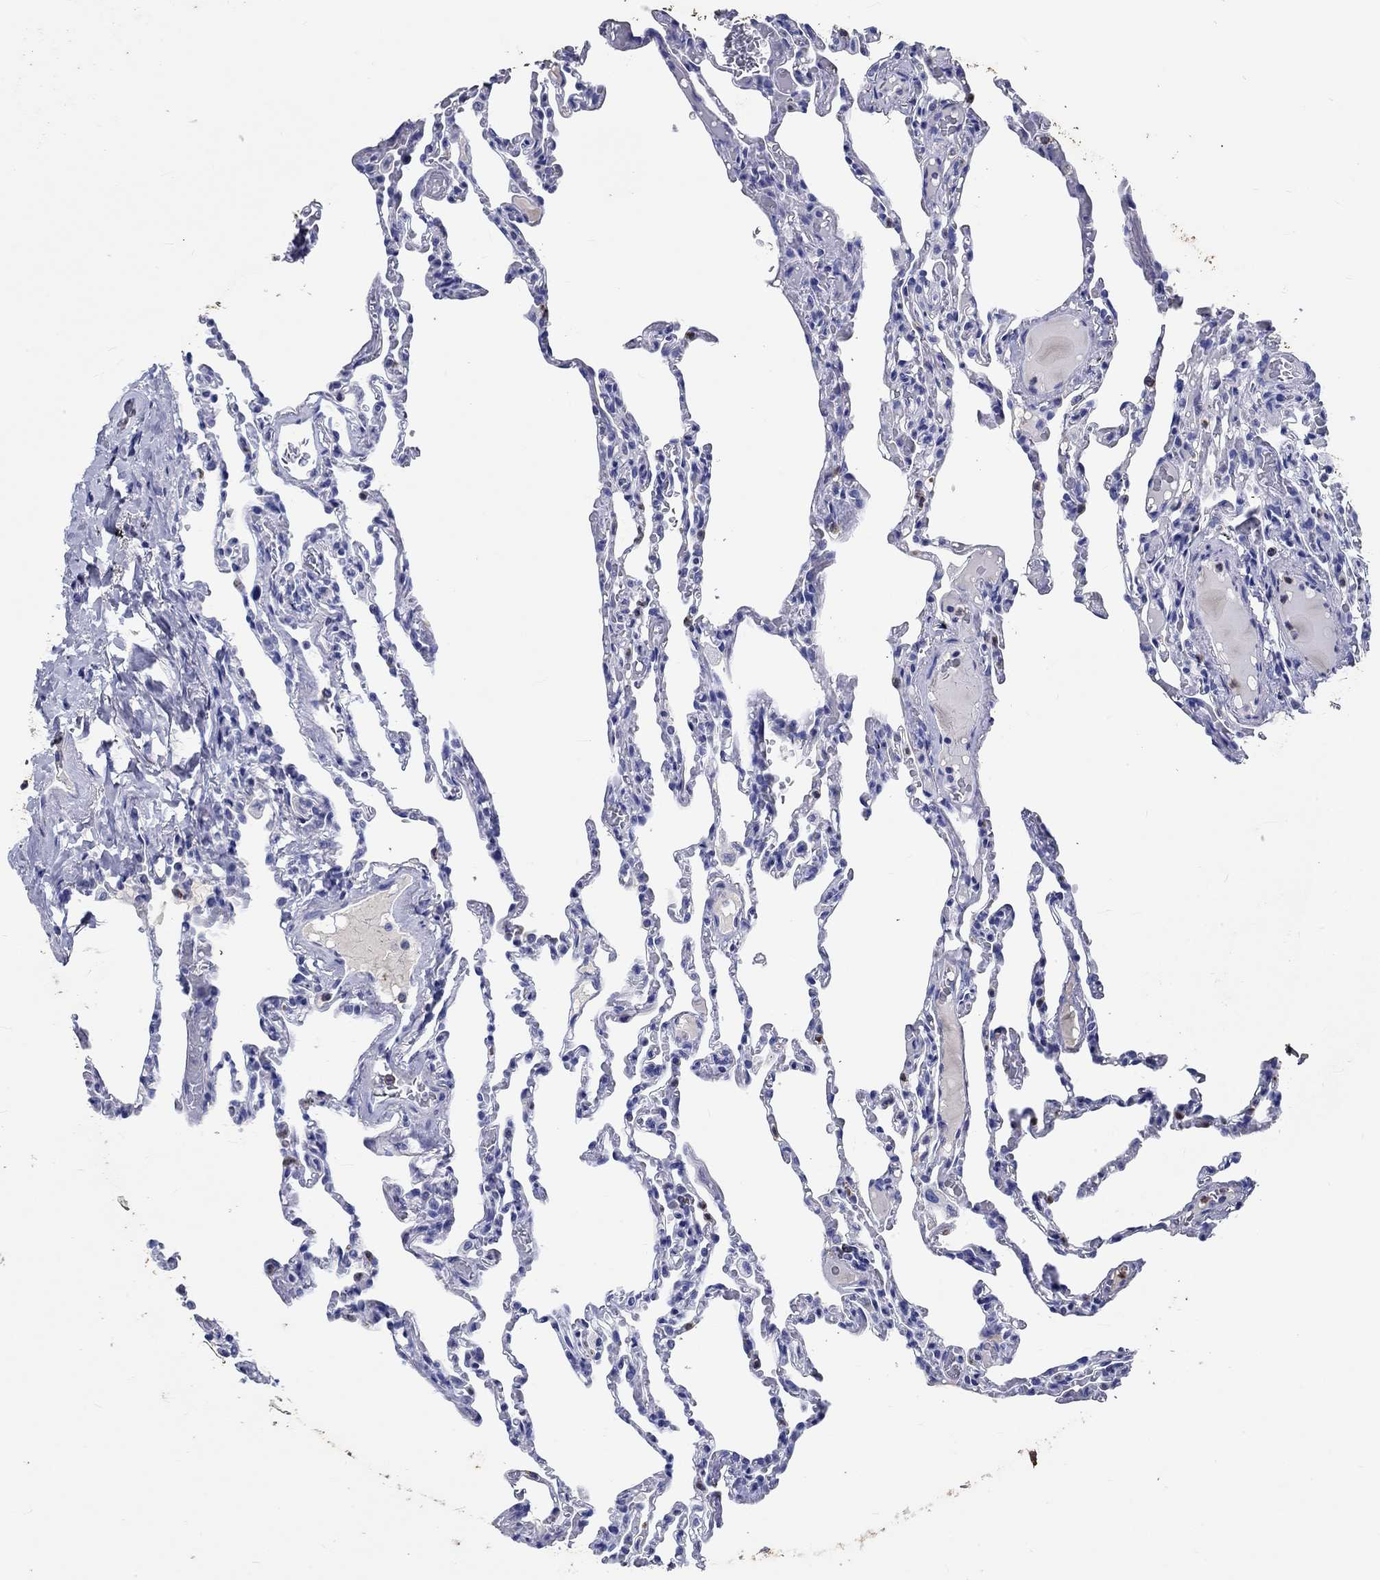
{"staining": {"intensity": "negative", "quantity": "none", "location": "none"}, "tissue": "lung", "cell_type": "Alveolar cells", "image_type": "normal", "snomed": [{"axis": "morphology", "description": "Normal tissue, NOS"}, {"axis": "topography", "description": "Lung"}], "caption": "DAB (3,3'-diaminobenzidine) immunohistochemical staining of unremarkable lung exhibits no significant staining in alveolar cells.", "gene": "EPX", "patient": {"sex": "female", "age": 43}}